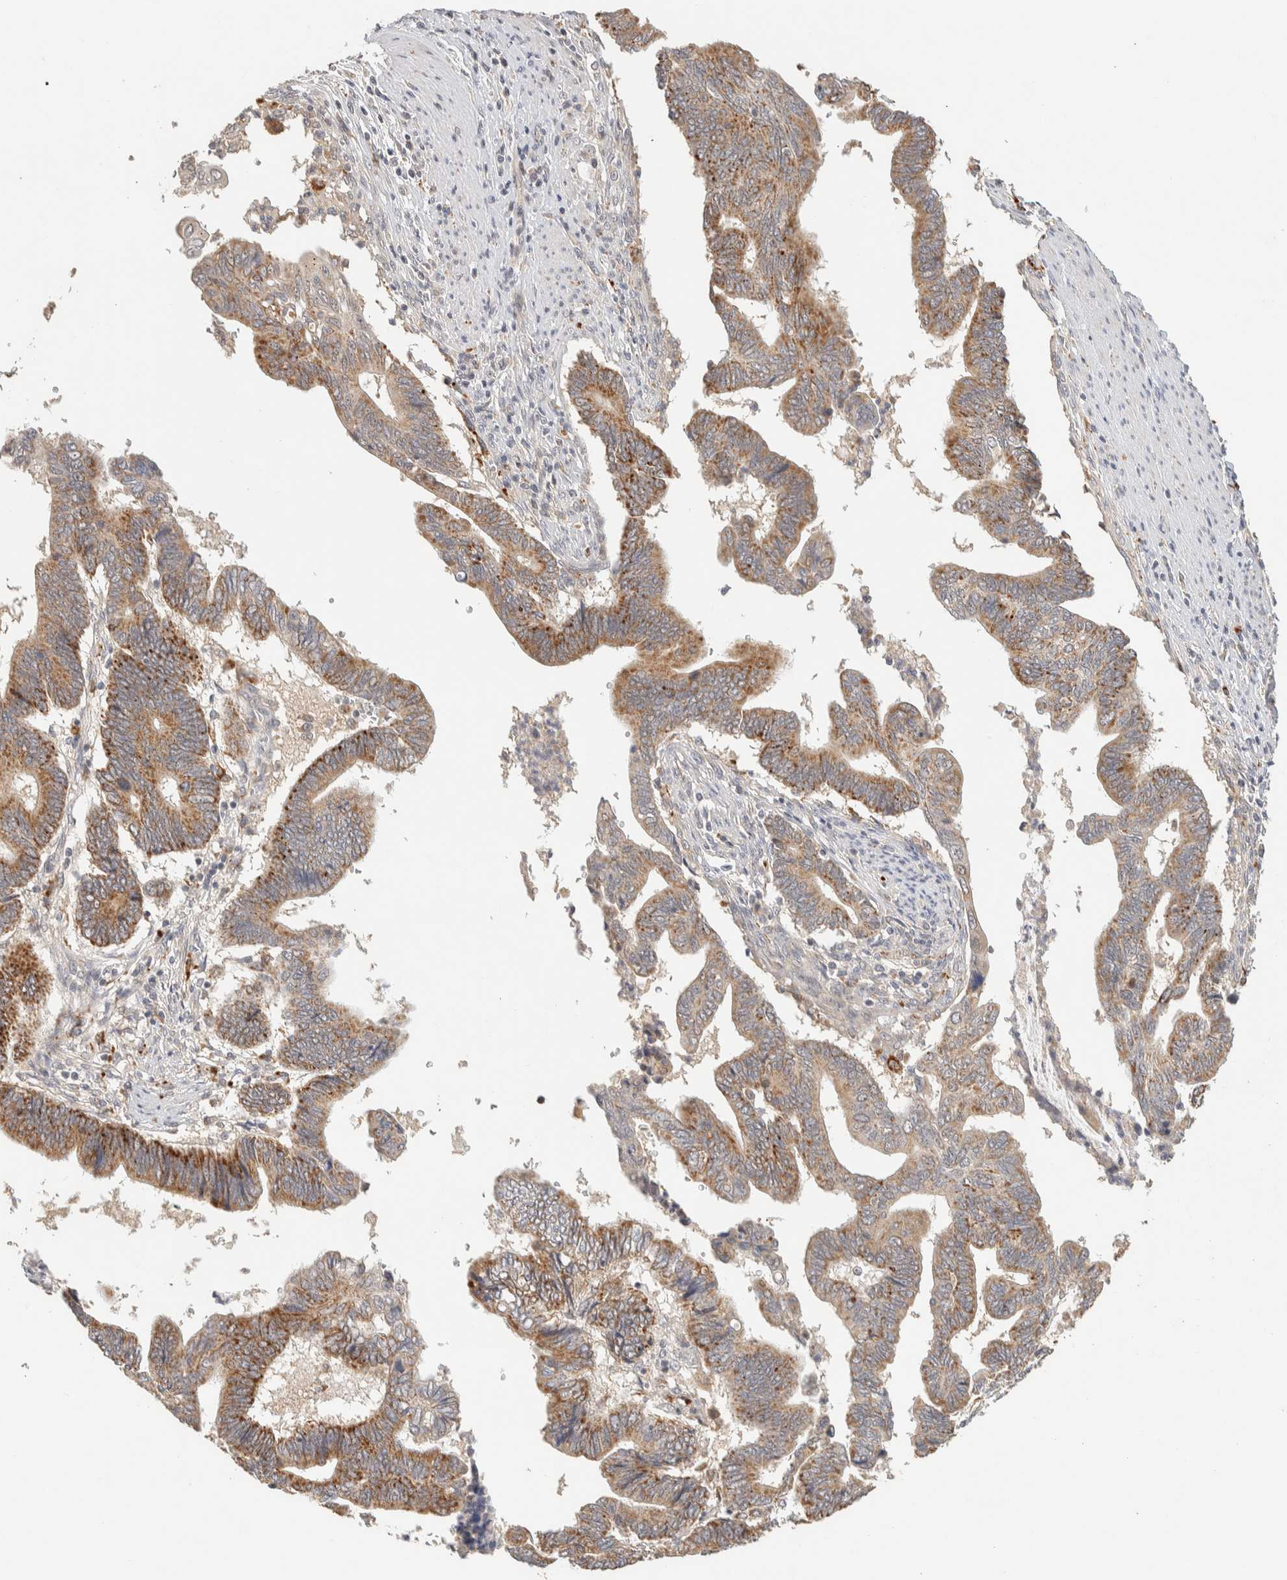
{"staining": {"intensity": "moderate", "quantity": ">75%", "location": "cytoplasmic/membranous"}, "tissue": "pancreatic cancer", "cell_type": "Tumor cells", "image_type": "cancer", "snomed": [{"axis": "morphology", "description": "Adenocarcinoma, NOS"}, {"axis": "topography", "description": "Pancreas"}], "caption": "Human adenocarcinoma (pancreatic) stained with a protein marker reveals moderate staining in tumor cells.", "gene": "ITPA", "patient": {"sex": "female", "age": 70}}